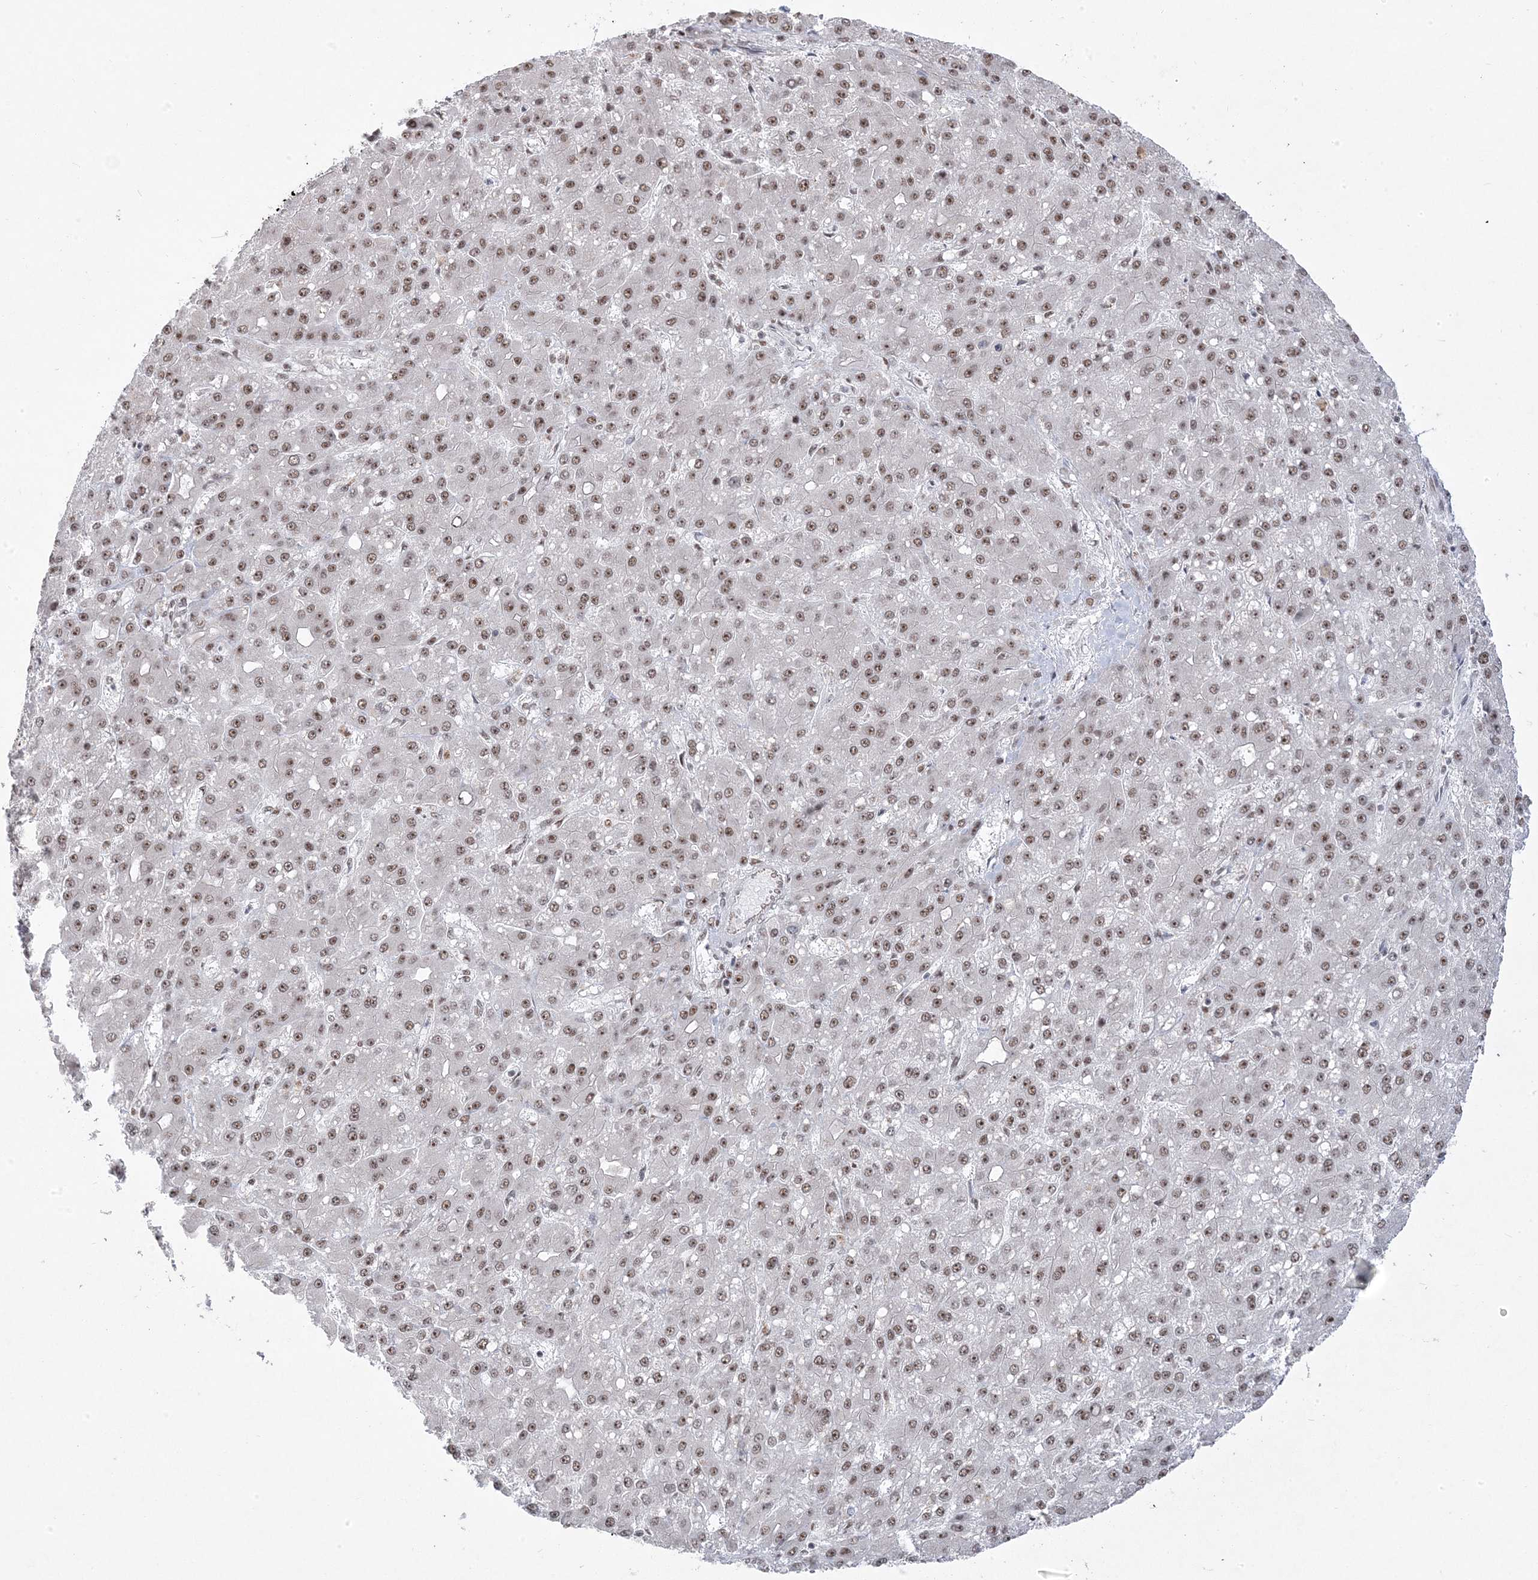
{"staining": {"intensity": "moderate", "quantity": ">75%", "location": "nuclear"}, "tissue": "liver cancer", "cell_type": "Tumor cells", "image_type": "cancer", "snomed": [{"axis": "morphology", "description": "Carcinoma, Hepatocellular, NOS"}, {"axis": "topography", "description": "Liver"}], "caption": "The image reveals staining of liver cancer, revealing moderate nuclear protein expression (brown color) within tumor cells. (Stains: DAB (3,3'-diaminobenzidine) in brown, nuclei in blue, Microscopy: brightfield microscopy at high magnification).", "gene": "MTREX", "patient": {"sex": "male", "age": 67}}